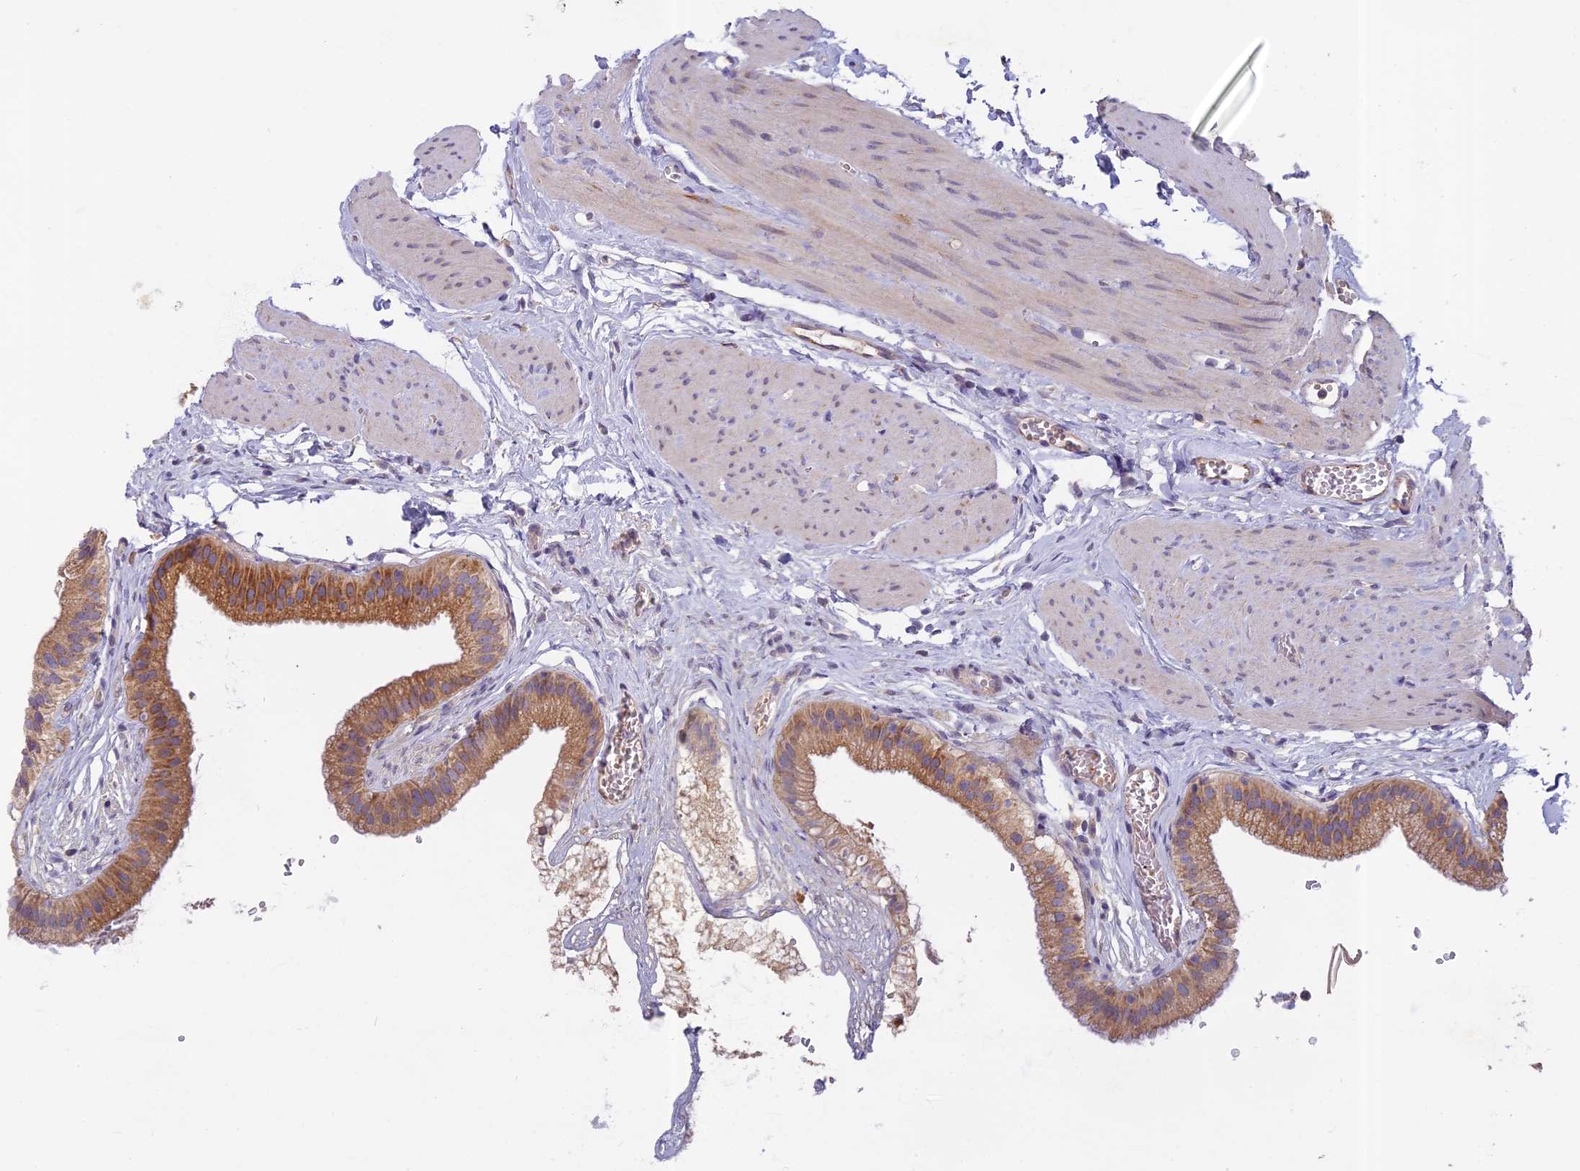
{"staining": {"intensity": "moderate", "quantity": ">75%", "location": "cytoplasmic/membranous"}, "tissue": "gallbladder", "cell_type": "Glandular cells", "image_type": "normal", "snomed": [{"axis": "morphology", "description": "Normal tissue, NOS"}, {"axis": "topography", "description": "Gallbladder"}], "caption": "Protein expression by immunohistochemistry (IHC) displays moderate cytoplasmic/membranous staining in approximately >75% of glandular cells in benign gallbladder. (DAB IHC with brightfield microscopy, high magnification).", "gene": "SEMA7A", "patient": {"sex": "female", "age": 54}}